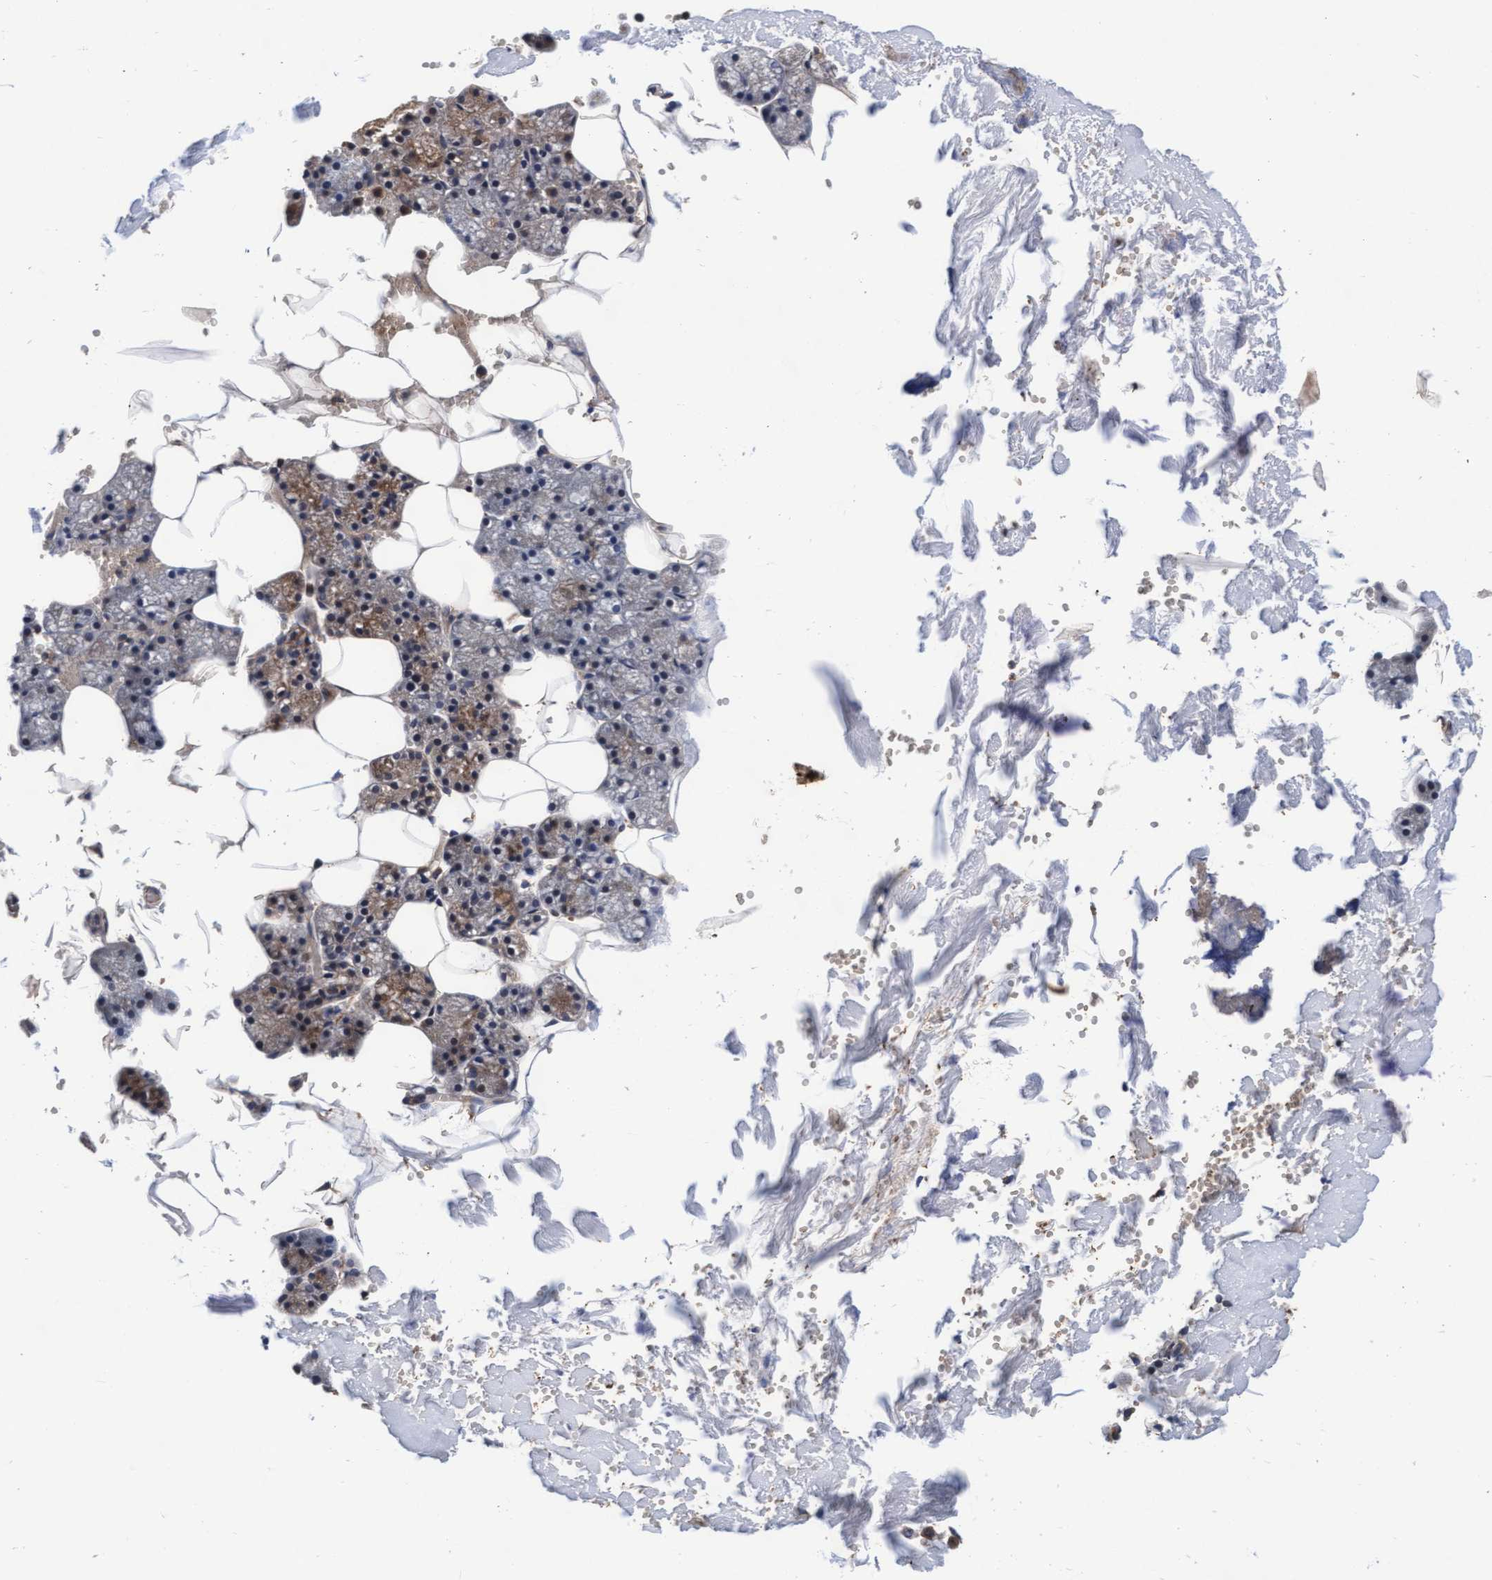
{"staining": {"intensity": "moderate", "quantity": "25%-75%", "location": "cytoplasmic/membranous"}, "tissue": "salivary gland", "cell_type": "Glandular cells", "image_type": "normal", "snomed": [{"axis": "morphology", "description": "Normal tissue, NOS"}, {"axis": "topography", "description": "Salivary gland"}], "caption": "Immunohistochemistry (IHC) (DAB) staining of normal human salivary gland demonstrates moderate cytoplasmic/membranous protein positivity in approximately 25%-75% of glandular cells. The protein of interest is stained brown, and the nuclei are stained in blue (DAB IHC with brightfield microscopy, high magnification).", "gene": "EFCAB13", "patient": {"sex": "male", "age": 62}}